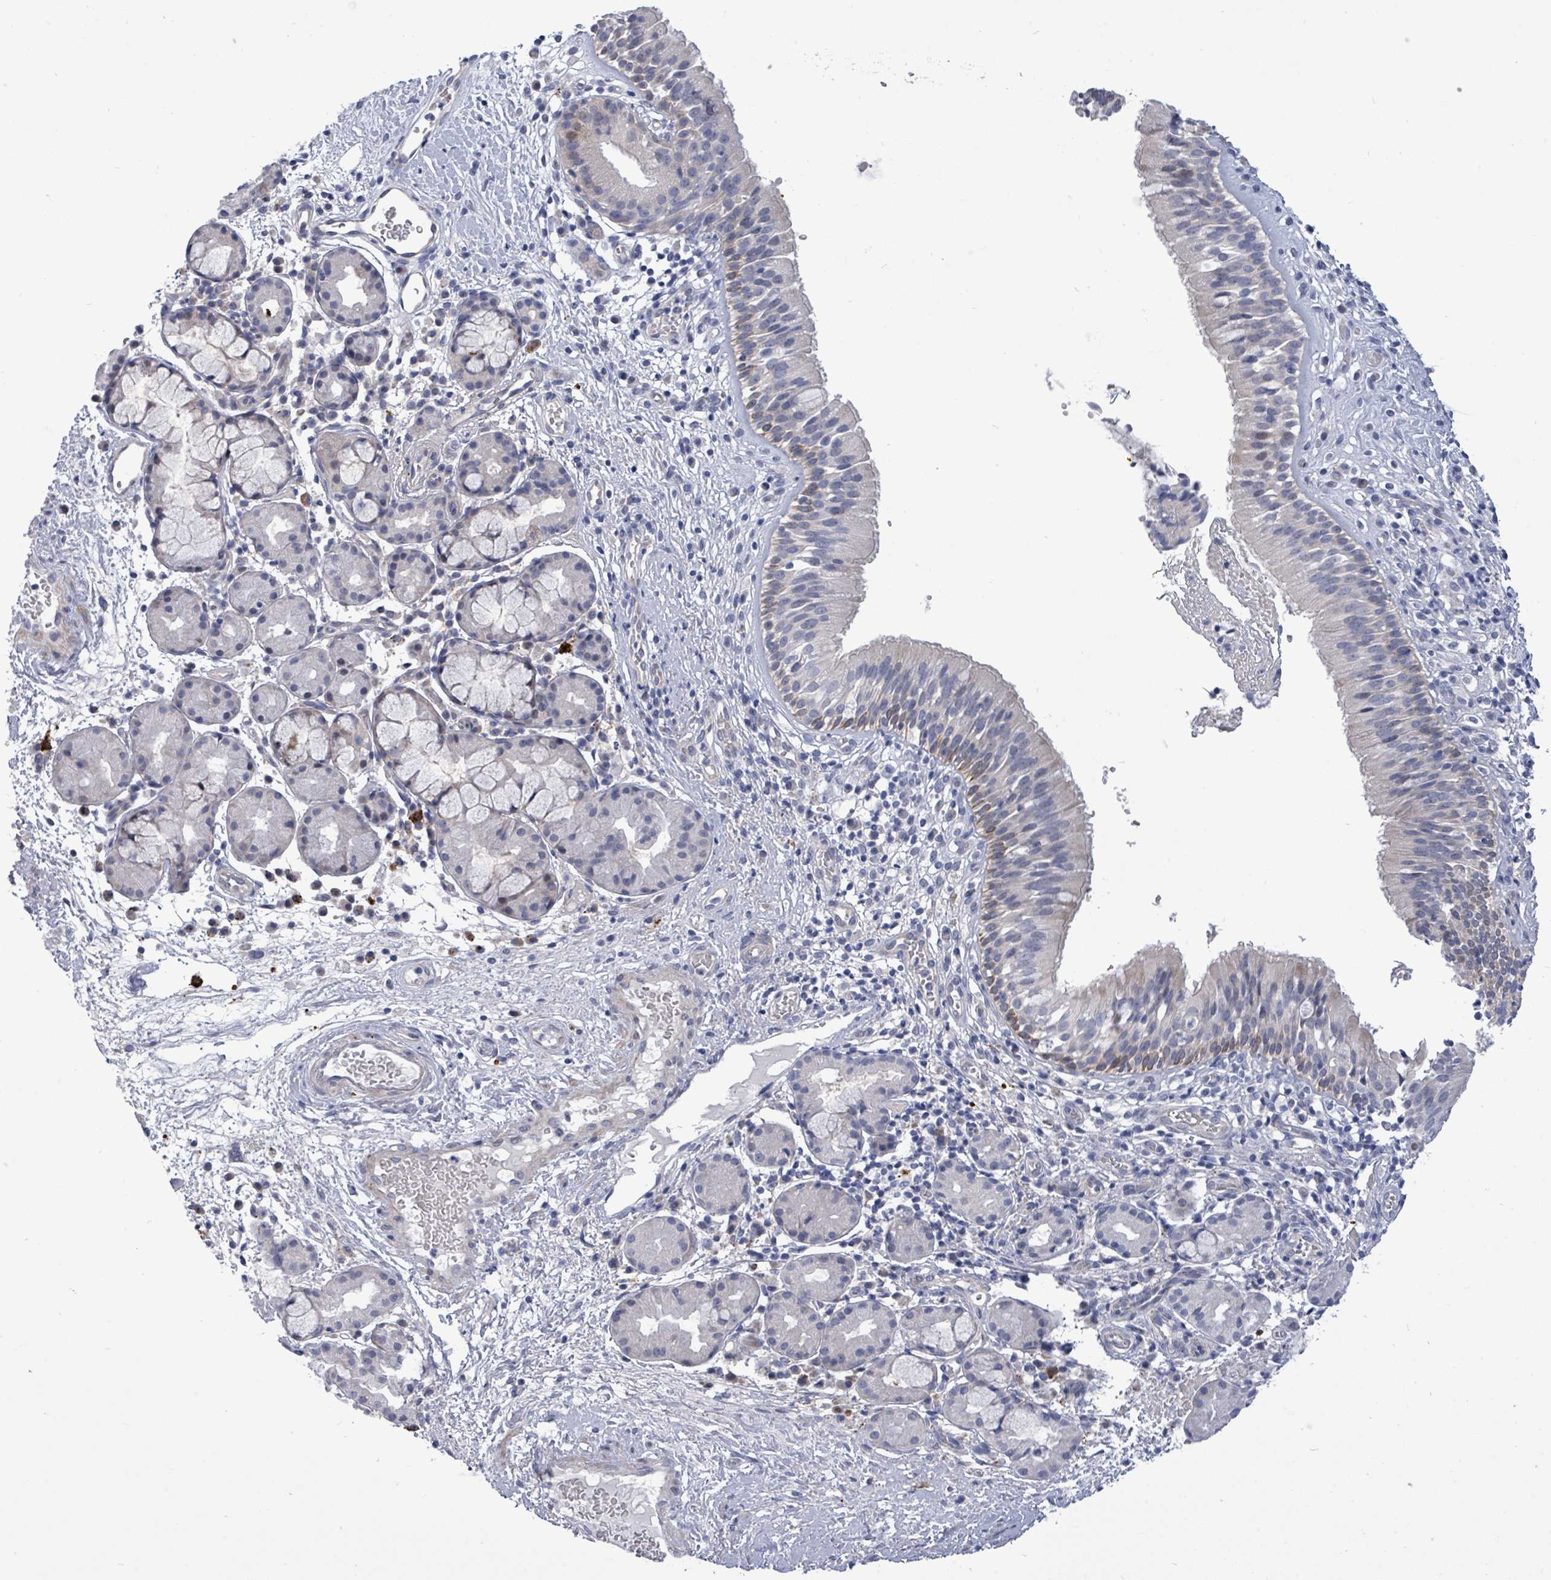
{"staining": {"intensity": "negative", "quantity": "none", "location": "none"}, "tissue": "nasopharynx", "cell_type": "Respiratory epithelial cells", "image_type": "normal", "snomed": [{"axis": "morphology", "description": "Normal tissue, NOS"}, {"axis": "topography", "description": "Nasopharynx"}], "caption": "The photomicrograph shows no staining of respiratory epithelial cells in benign nasopharynx. (Stains: DAB (3,3'-diaminobenzidine) immunohistochemistry with hematoxylin counter stain, Microscopy: brightfield microscopy at high magnification).", "gene": "CT45A10", "patient": {"sex": "male", "age": 65}}